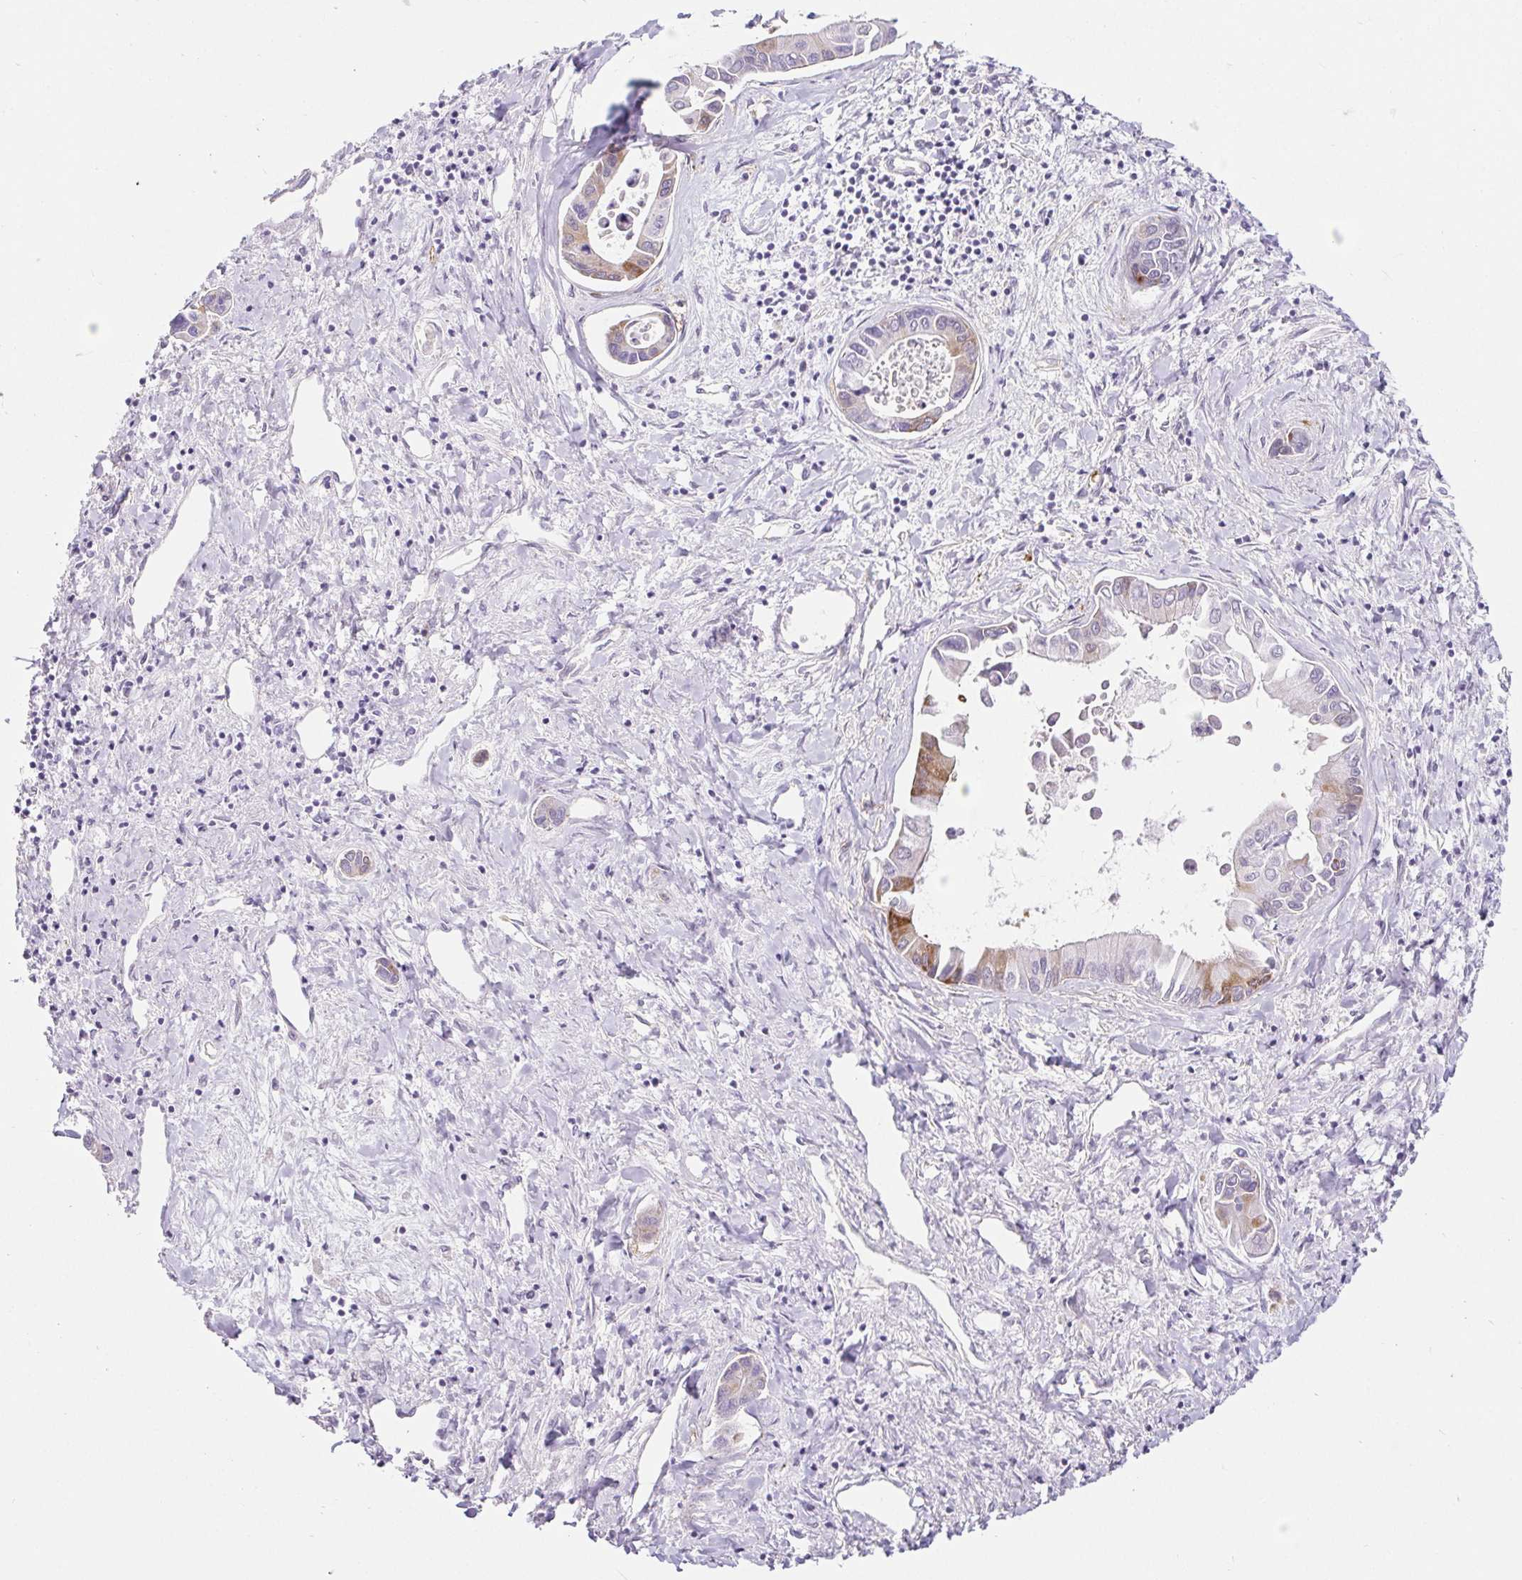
{"staining": {"intensity": "moderate", "quantity": "25%-75%", "location": "cytoplasmic/membranous"}, "tissue": "liver cancer", "cell_type": "Tumor cells", "image_type": "cancer", "snomed": [{"axis": "morphology", "description": "Cholangiocarcinoma"}, {"axis": "topography", "description": "Liver"}], "caption": "Cholangiocarcinoma (liver) tissue displays moderate cytoplasmic/membranous staining in approximately 25%-75% of tumor cells", "gene": "BCAS1", "patient": {"sex": "male", "age": 66}}